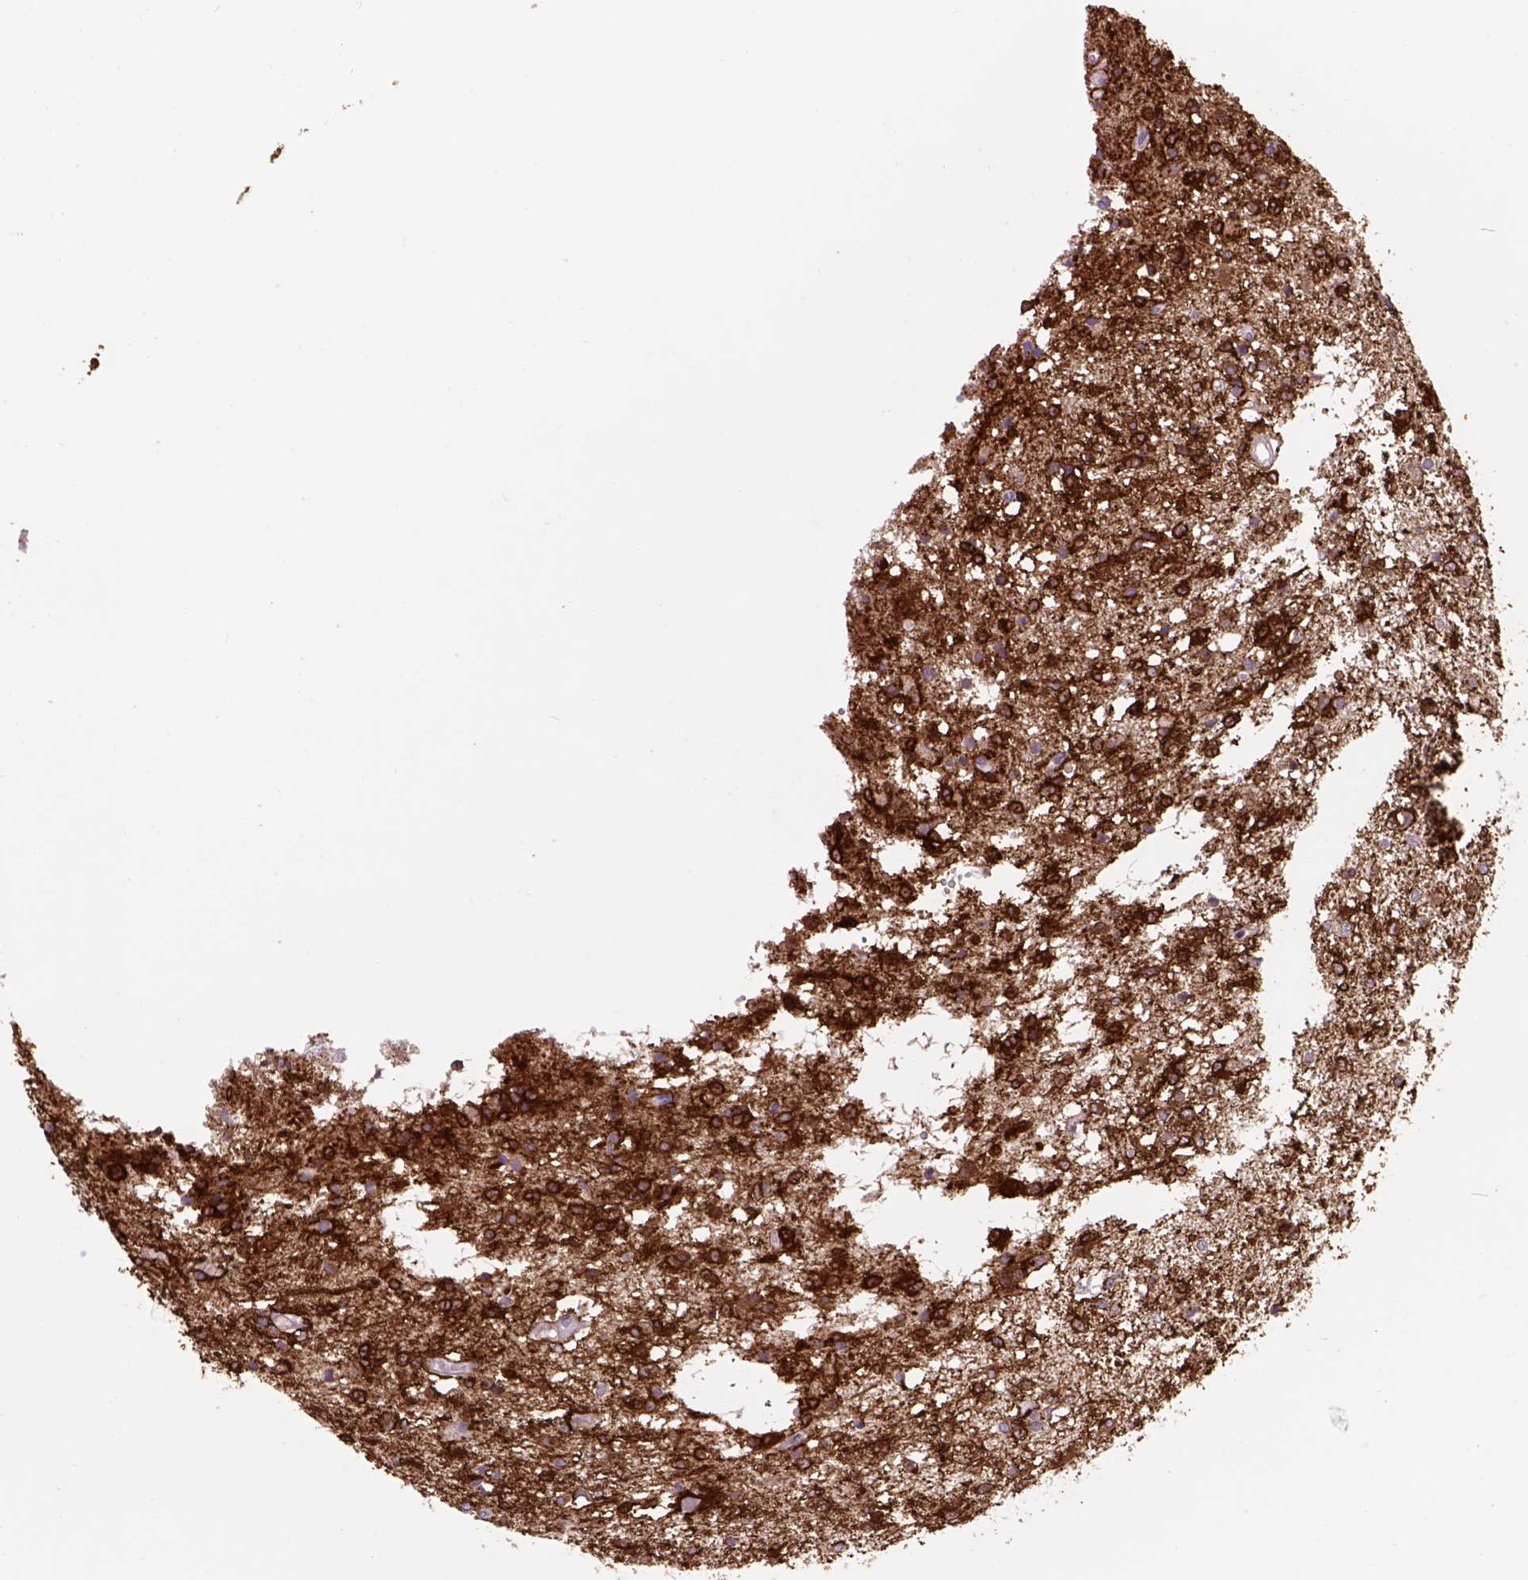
{"staining": {"intensity": "moderate", "quantity": ">75%", "location": "cytoplasmic/membranous"}, "tissue": "glioma", "cell_type": "Tumor cells", "image_type": "cancer", "snomed": [{"axis": "morphology", "description": "Glioma, malignant, Low grade"}, {"axis": "topography", "description": "Brain"}], "caption": "Immunohistochemistry (IHC) of human glioma exhibits medium levels of moderate cytoplasmic/membranous positivity in about >75% of tumor cells.", "gene": "EGFR", "patient": {"sex": "male", "age": 64}}